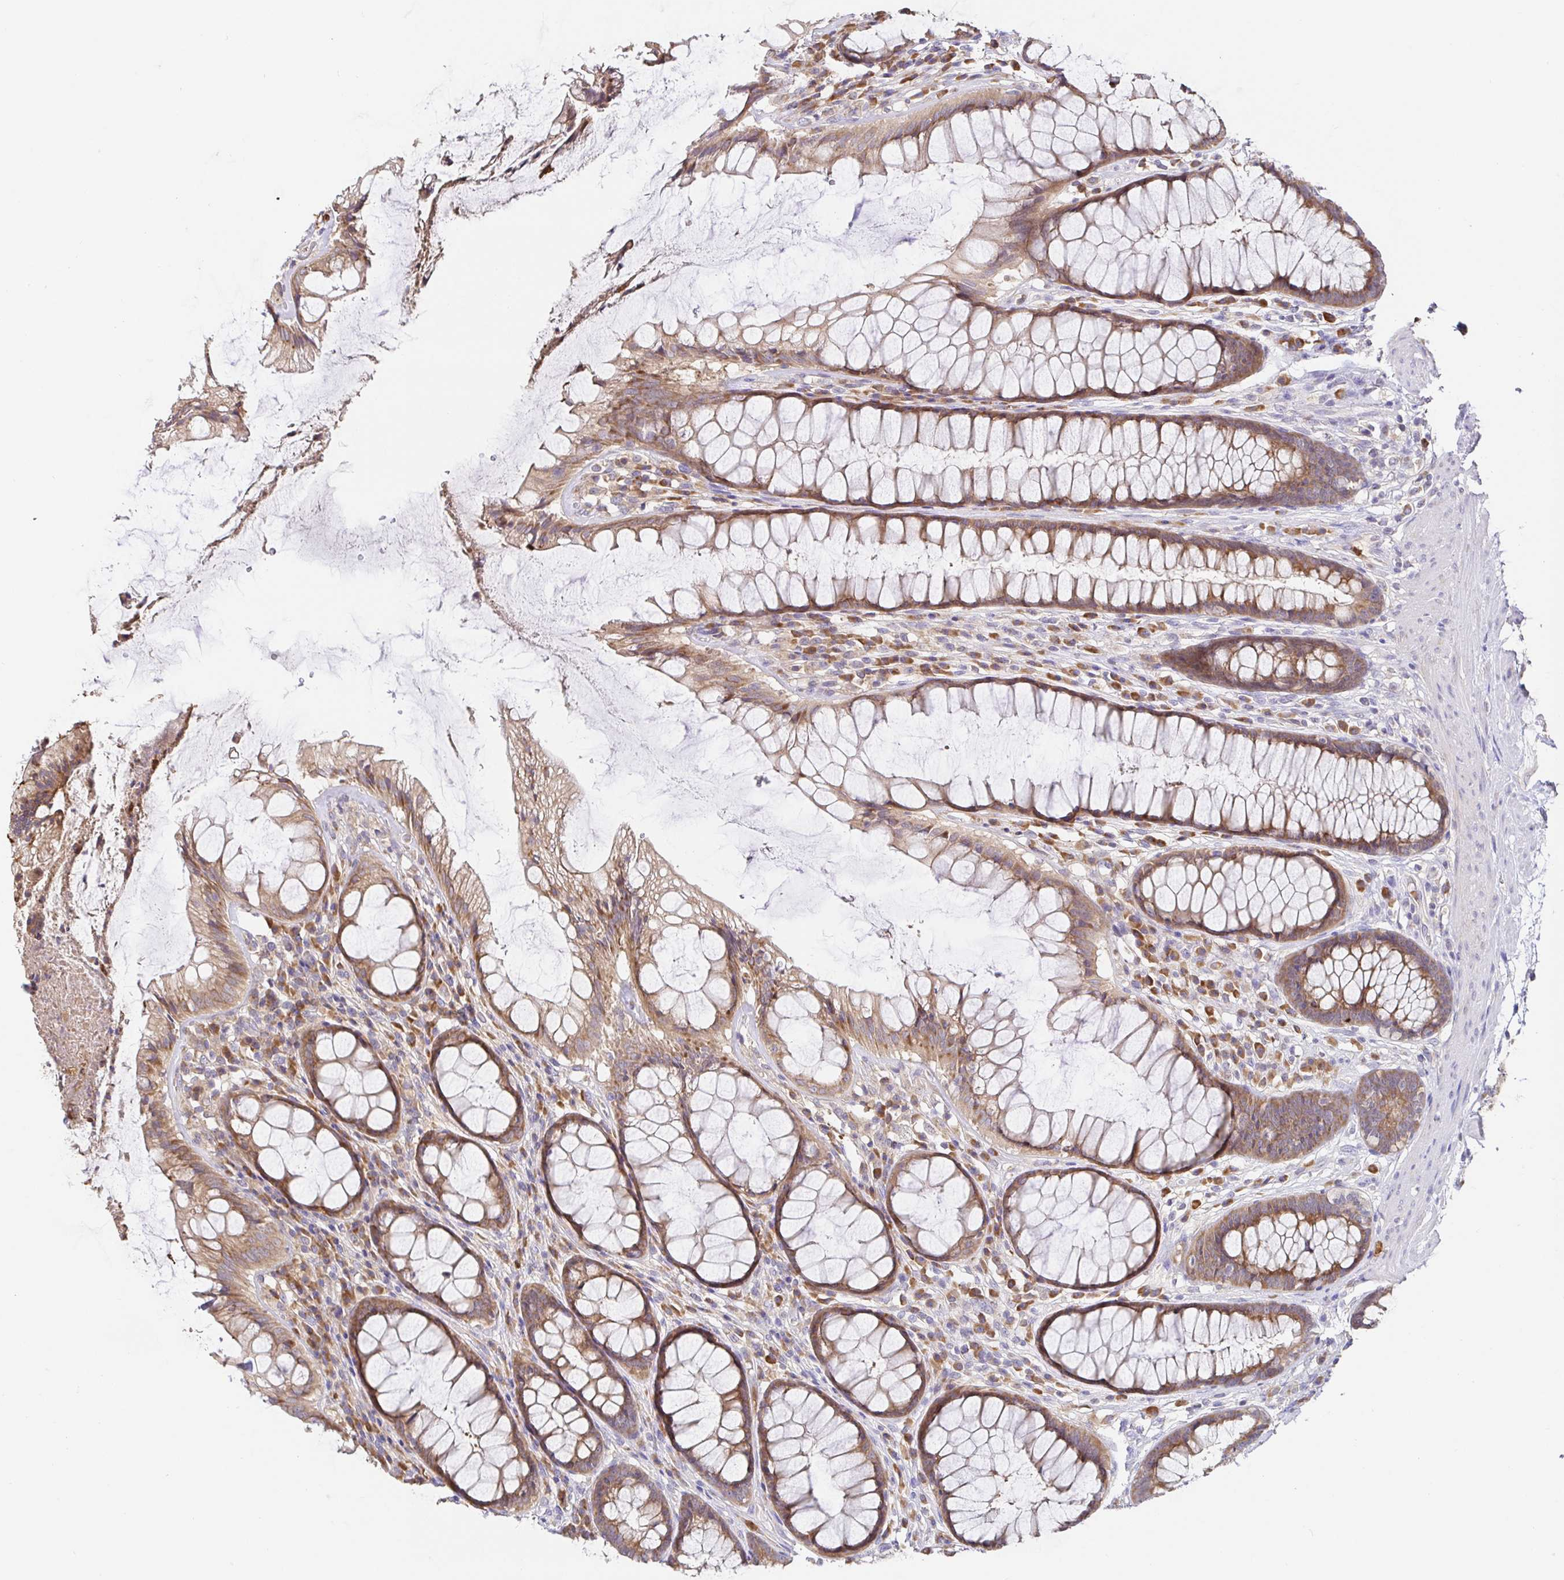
{"staining": {"intensity": "moderate", "quantity": ">75%", "location": "cytoplasmic/membranous"}, "tissue": "rectum", "cell_type": "Glandular cells", "image_type": "normal", "snomed": [{"axis": "morphology", "description": "Normal tissue, NOS"}, {"axis": "topography", "description": "Rectum"}], "caption": "Rectum stained for a protein (brown) demonstrates moderate cytoplasmic/membranous positive positivity in approximately >75% of glandular cells.", "gene": "PDPK1", "patient": {"sex": "male", "age": 72}}